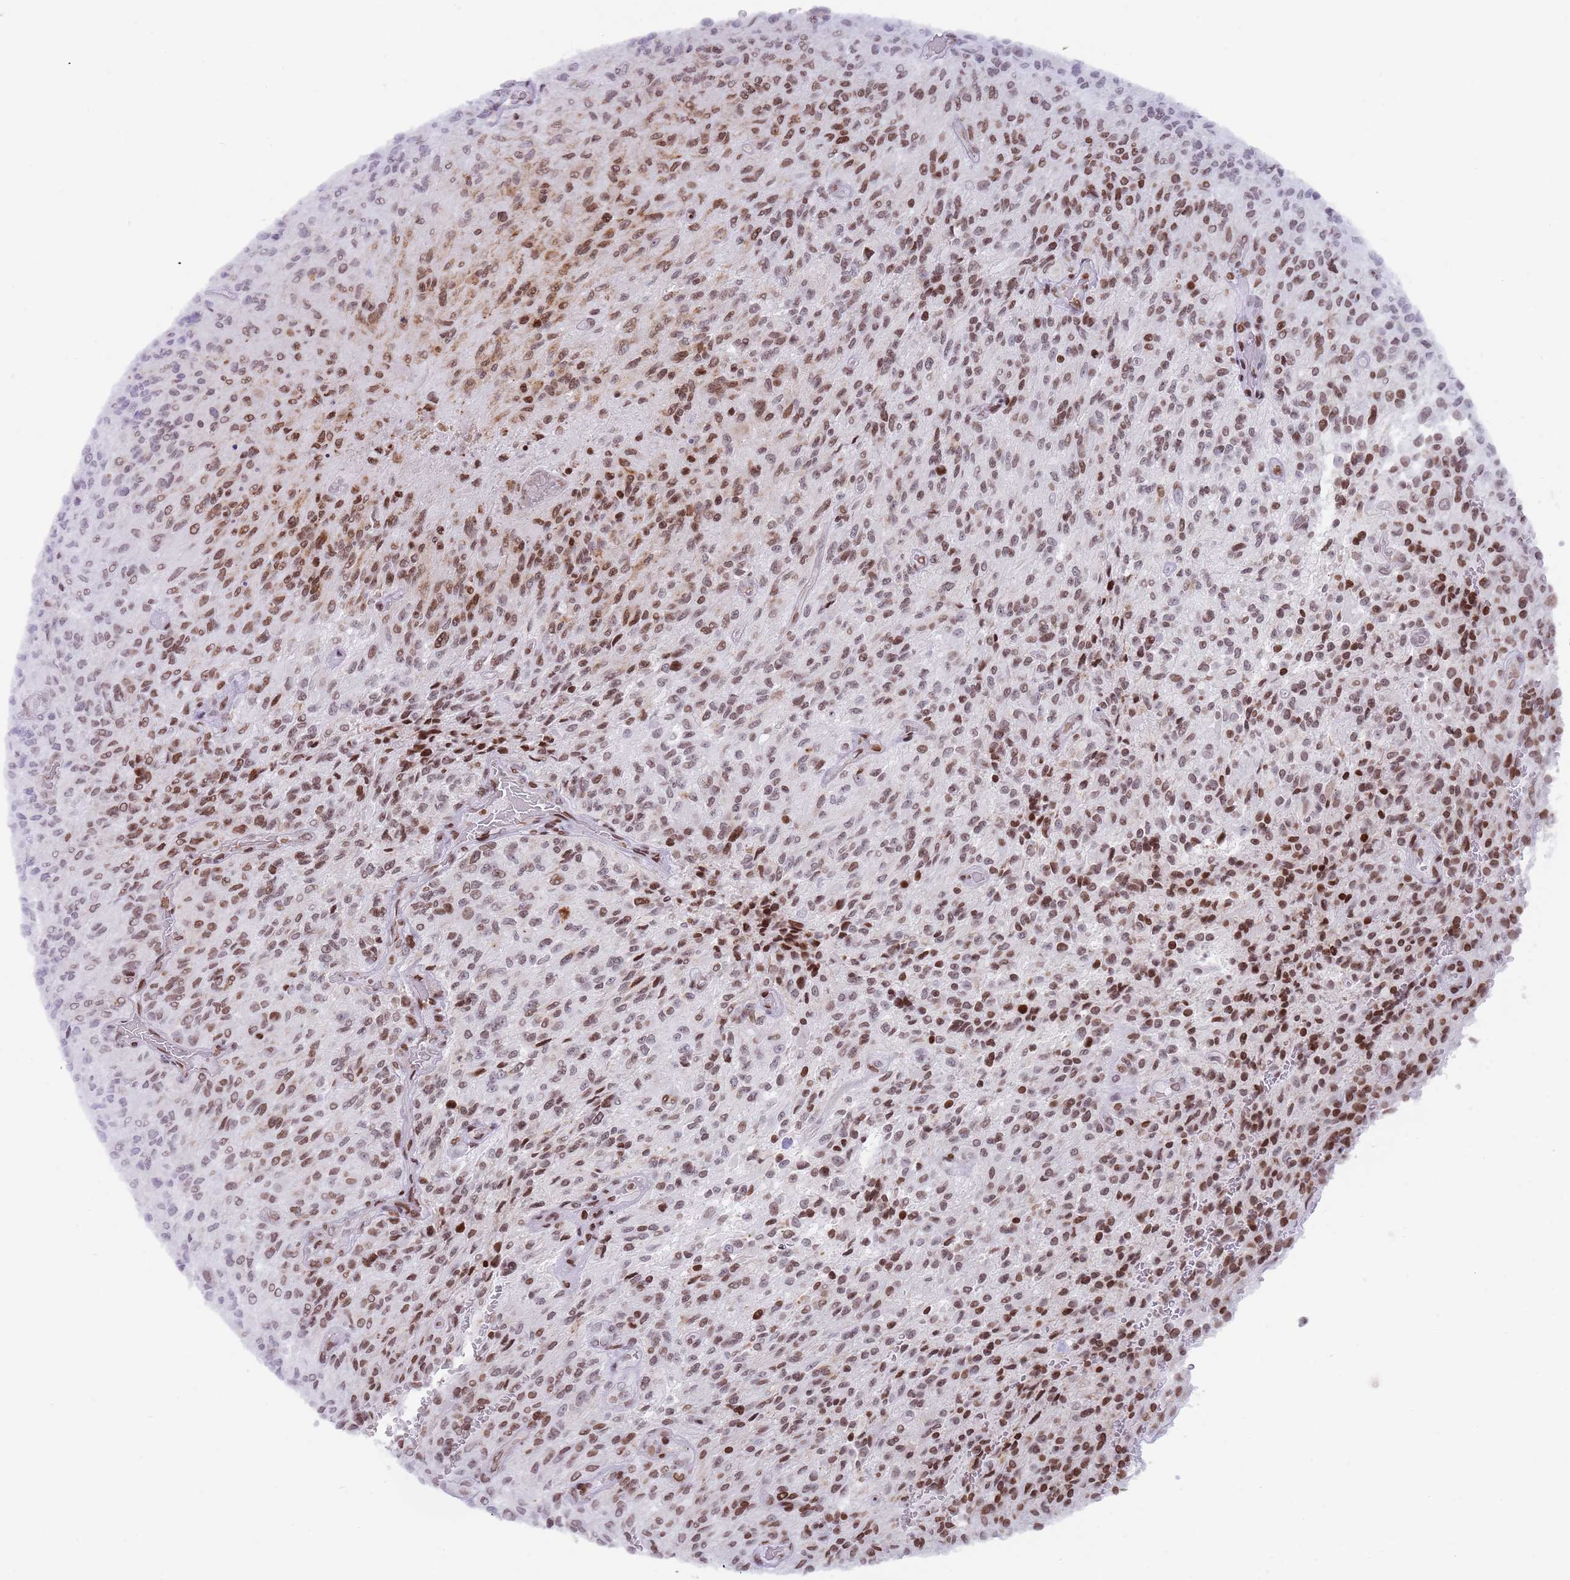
{"staining": {"intensity": "moderate", "quantity": "25%-75%", "location": "nuclear"}, "tissue": "glioma", "cell_type": "Tumor cells", "image_type": "cancer", "snomed": [{"axis": "morphology", "description": "Normal tissue, NOS"}, {"axis": "morphology", "description": "Glioma, malignant, High grade"}, {"axis": "topography", "description": "Cerebral cortex"}], "caption": "DAB (3,3'-diaminobenzidine) immunohistochemical staining of glioma shows moderate nuclear protein positivity in about 25%-75% of tumor cells.", "gene": "HDAC8", "patient": {"sex": "male", "age": 56}}